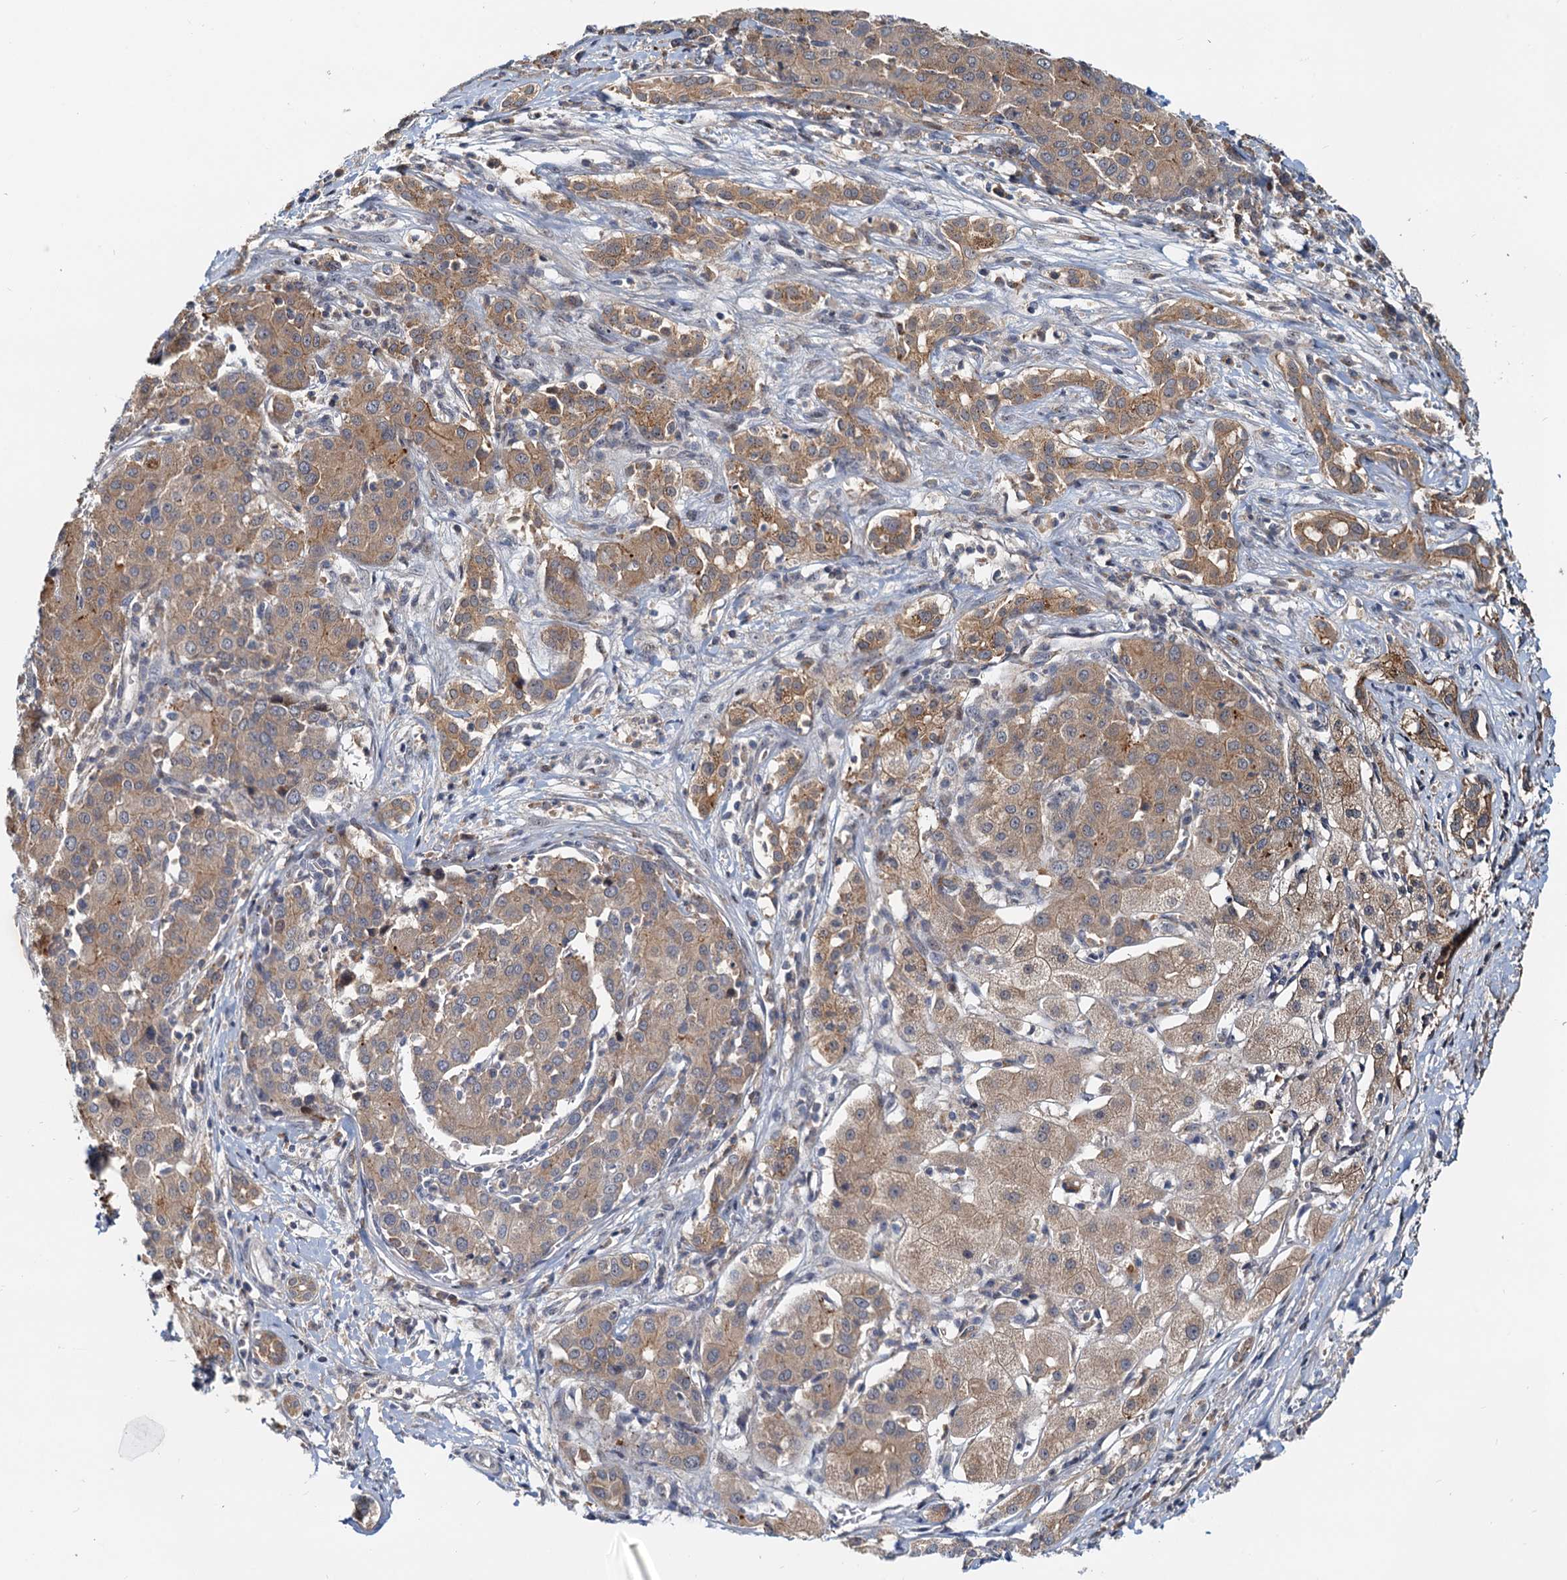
{"staining": {"intensity": "weak", "quantity": ">75%", "location": "cytoplasmic/membranous"}, "tissue": "liver cancer", "cell_type": "Tumor cells", "image_type": "cancer", "snomed": [{"axis": "morphology", "description": "Carcinoma, Hepatocellular, NOS"}, {"axis": "topography", "description": "Liver"}], "caption": "IHC of liver cancer shows low levels of weak cytoplasmic/membranous expression in approximately >75% of tumor cells. (Stains: DAB (3,3'-diaminobenzidine) in brown, nuclei in blue, Microscopy: brightfield microscopy at high magnification).", "gene": "TOLLIP", "patient": {"sex": "male", "age": 65}}